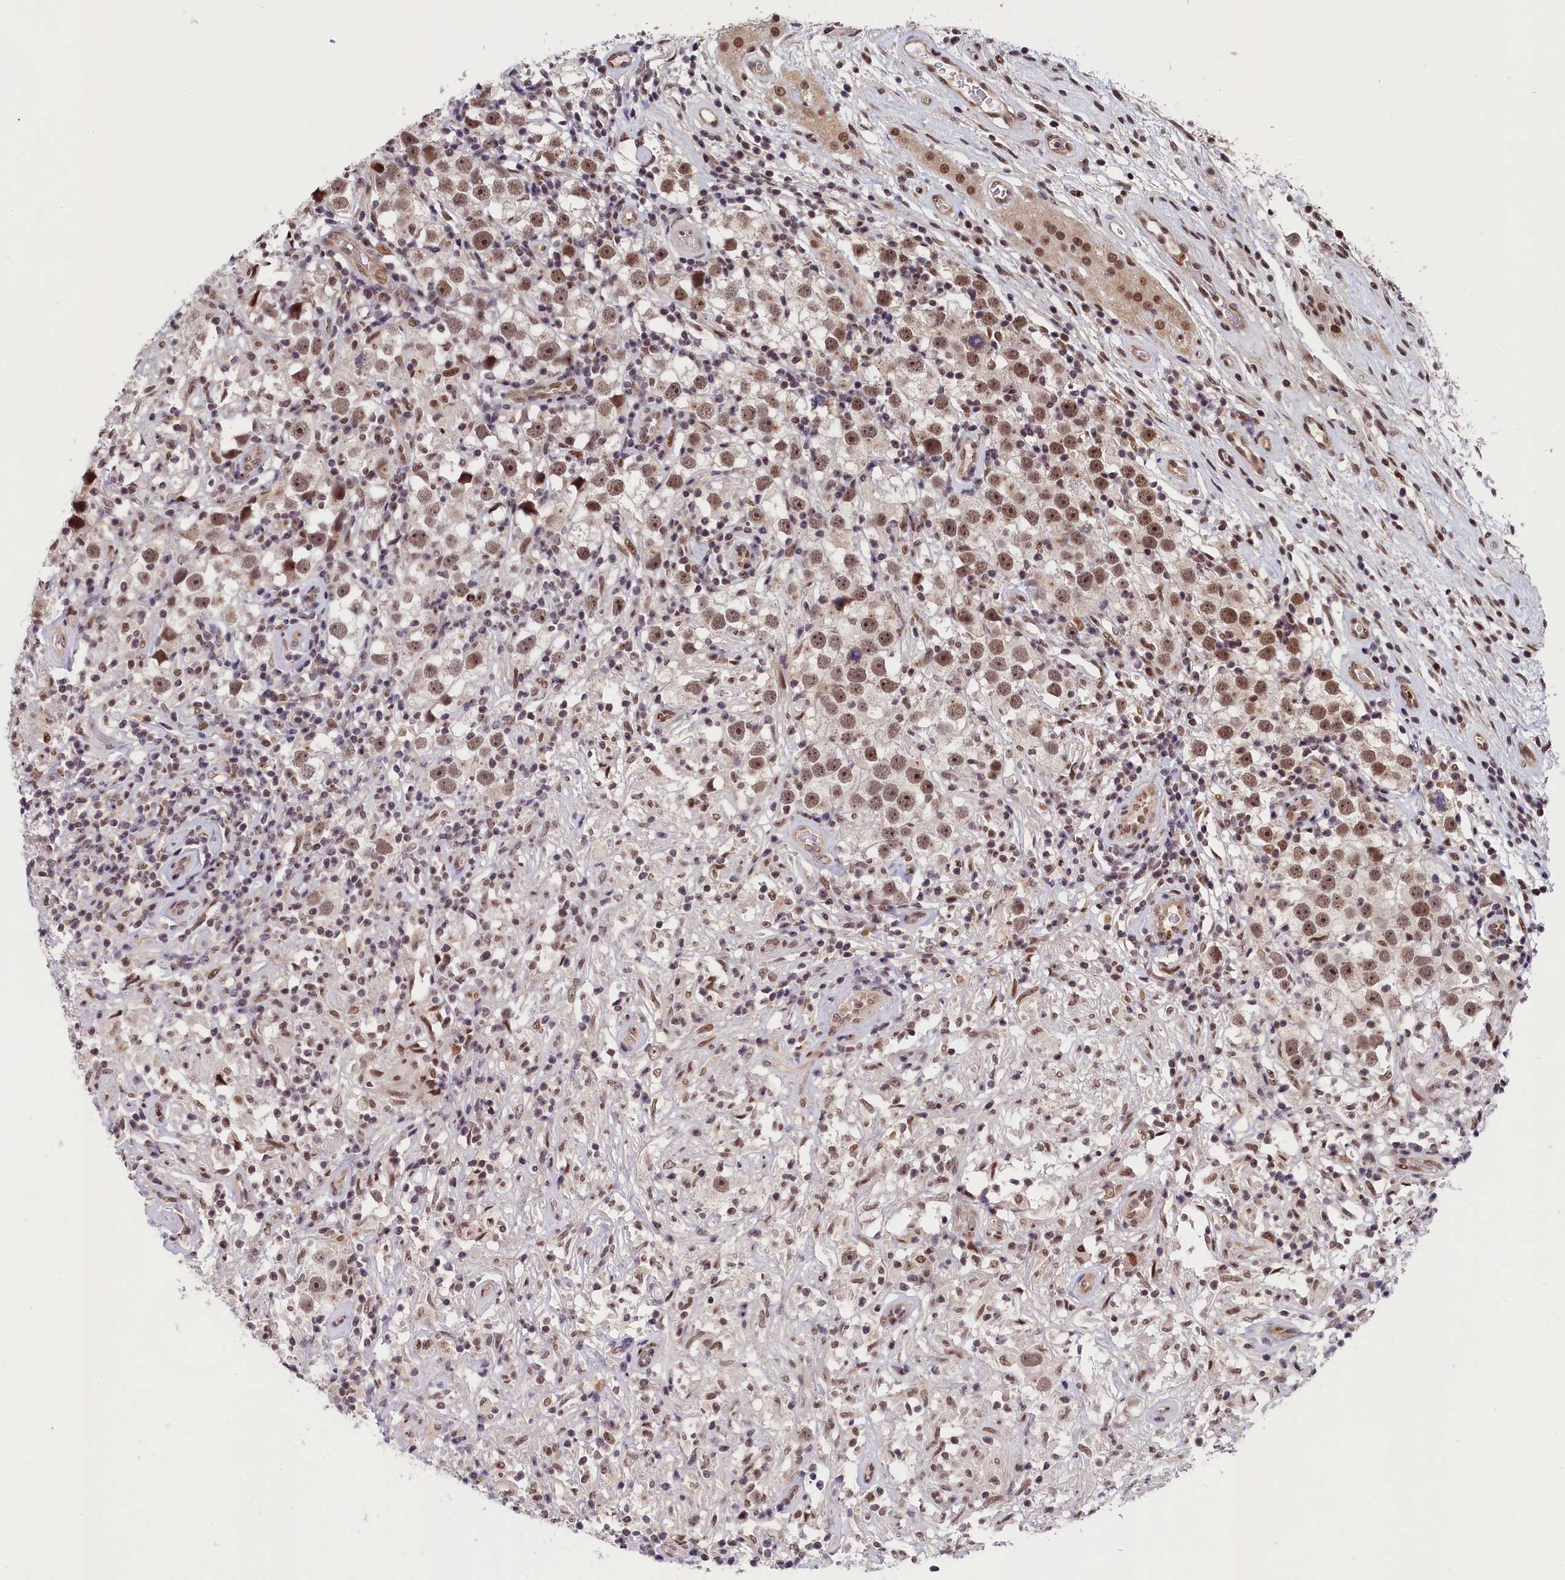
{"staining": {"intensity": "moderate", "quantity": ">75%", "location": "nuclear"}, "tissue": "testis cancer", "cell_type": "Tumor cells", "image_type": "cancer", "snomed": [{"axis": "morphology", "description": "Seminoma, NOS"}, {"axis": "topography", "description": "Testis"}], "caption": "The histopathology image displays a brown stain indicating the presence of a protein in the nuclear of tumor cells in testis seminoma.", "gene": "ADIG", "patient": {"sex": "male", "age": 49}}